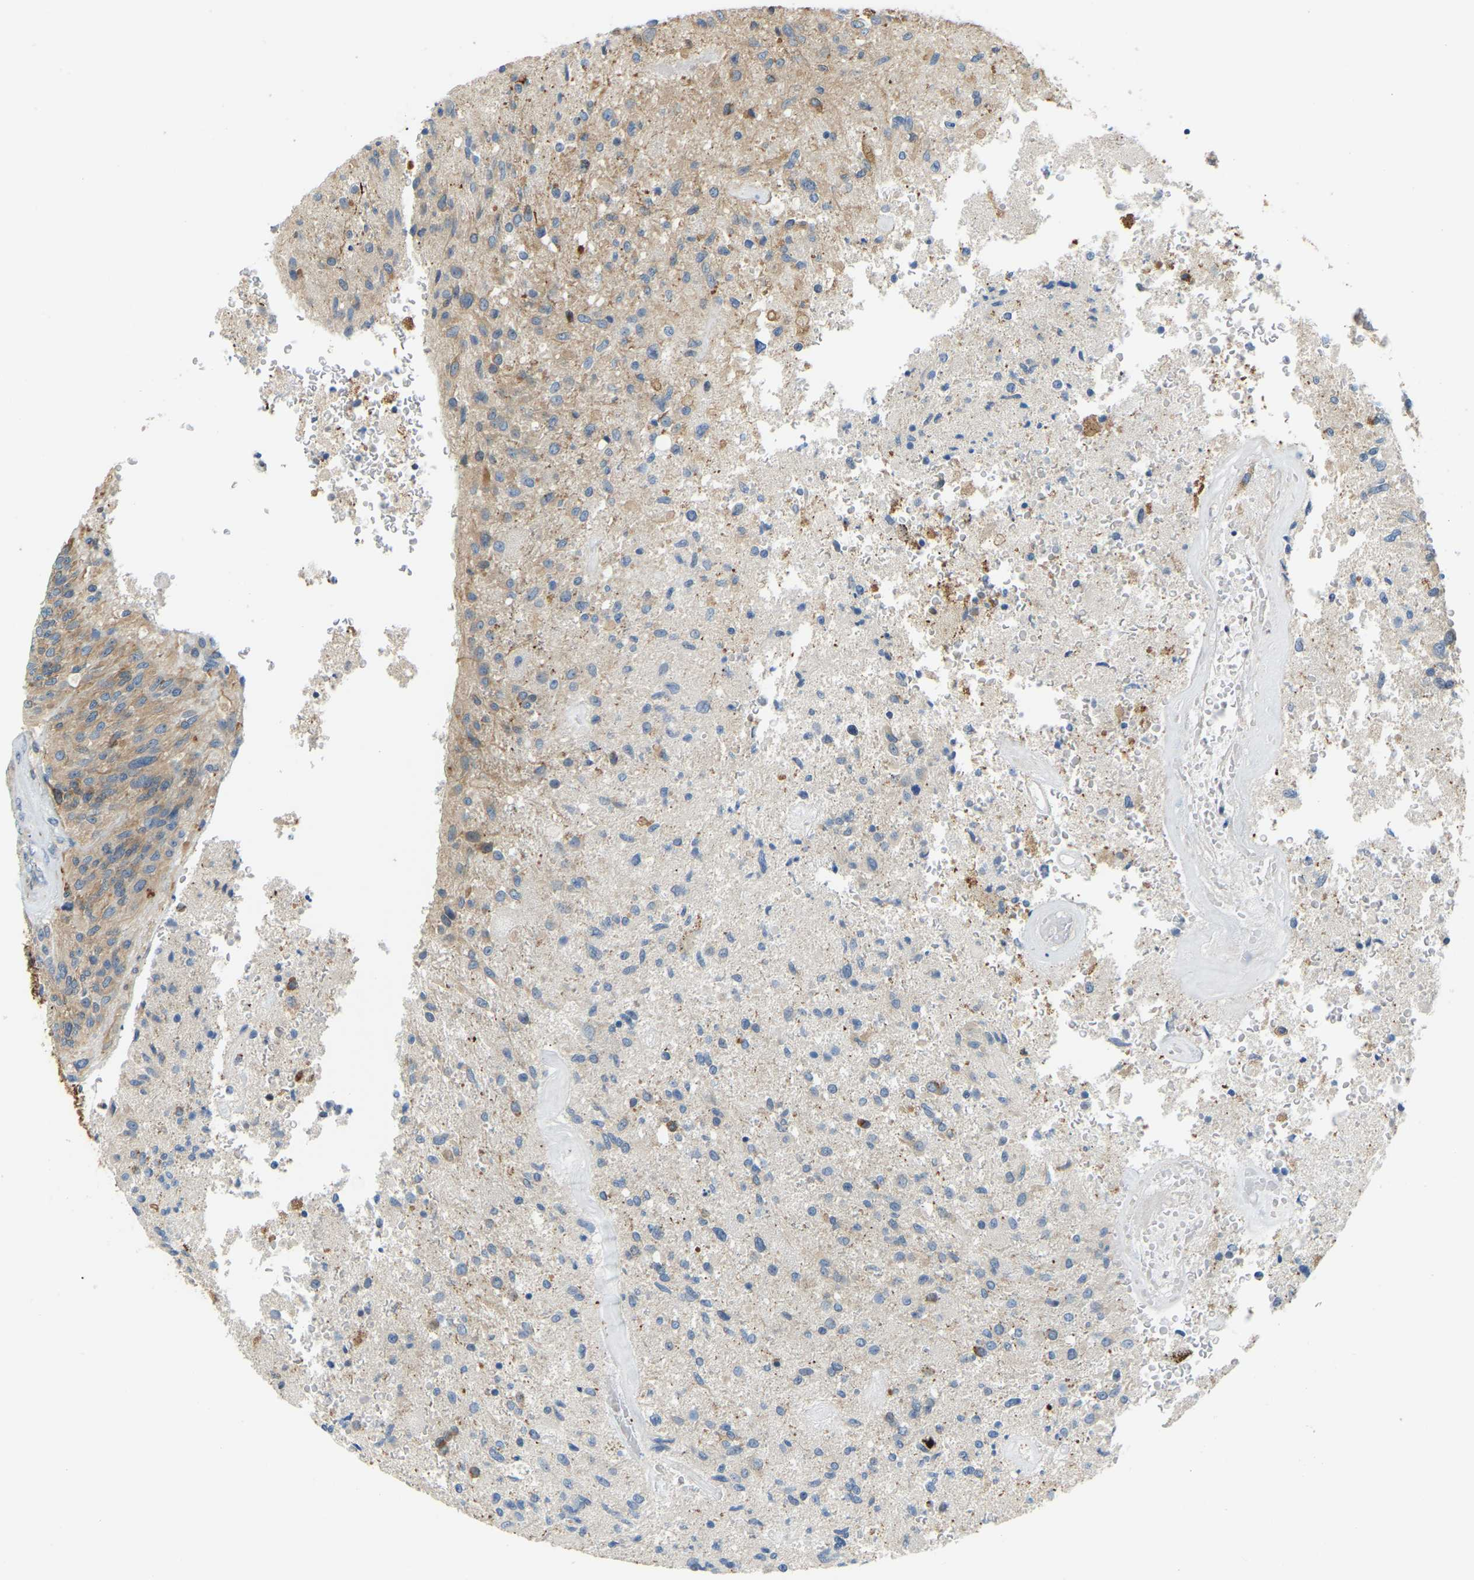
{"staining": {"intensity": "moderate", "quantity": "<25%", "location": "cytoplasmic/membranous"}, "tissue": "glioma", "cell_type": "Tumor cells", "image_type": "cancer", "snomed": [{"axis": "morphology", "description": "Normal tissue, NOS"}, {"axis": "morphology", "description": "Glioma, malignant, High grade"}, {"axis": "topography", "description": "Cerebral cortex"}], "caption": "High-grade glioma (malignant) stained for a protein displays moderate cytoplasmic/membranous positivity in tumor cells.", "gene": "NME8", "patient": {"sex": "male", "age": 77}}